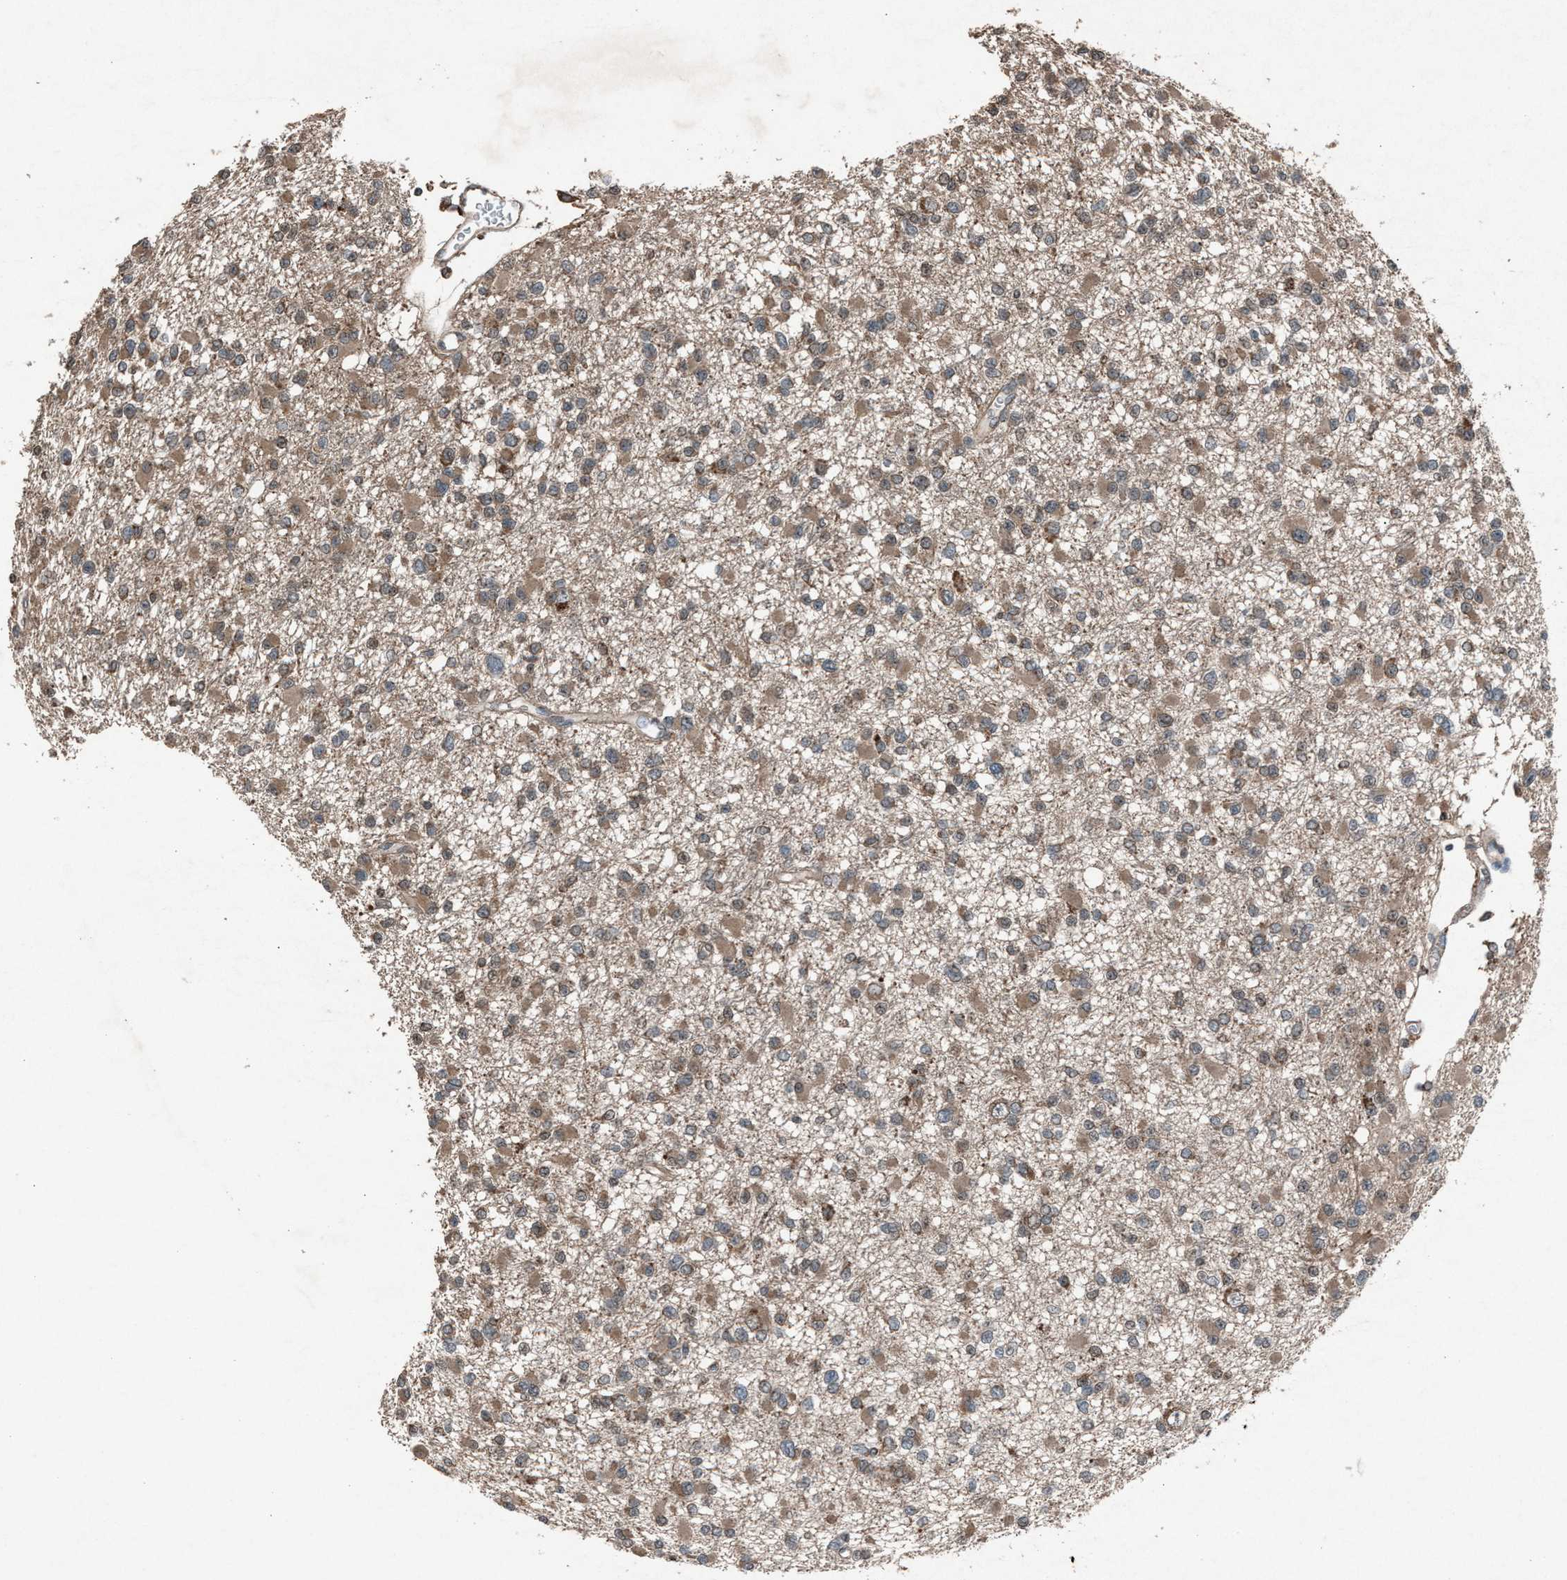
{"staining": {"intensity": "weak", "quantity": ">75%", "location": "cytoplasmic/membranous"}, "tissue": "glioma", "cell_type": "Tumor cells", "image_type": "cancer", "snomed": [{"axis": "morphology", "description": "Glioma, malignant, Low grade"}, {"axis": "topography", "description": "Brain"}], "caption": "Immunohistochemistry image of human malignant low-grade glioma stained for a protein (brown), which reveals low levels of weak cytoplasmic/membranous staining in approximately >75% of tumor cells.", "gene": "CALR", "patient": {"sex": "female", "age": 22}}